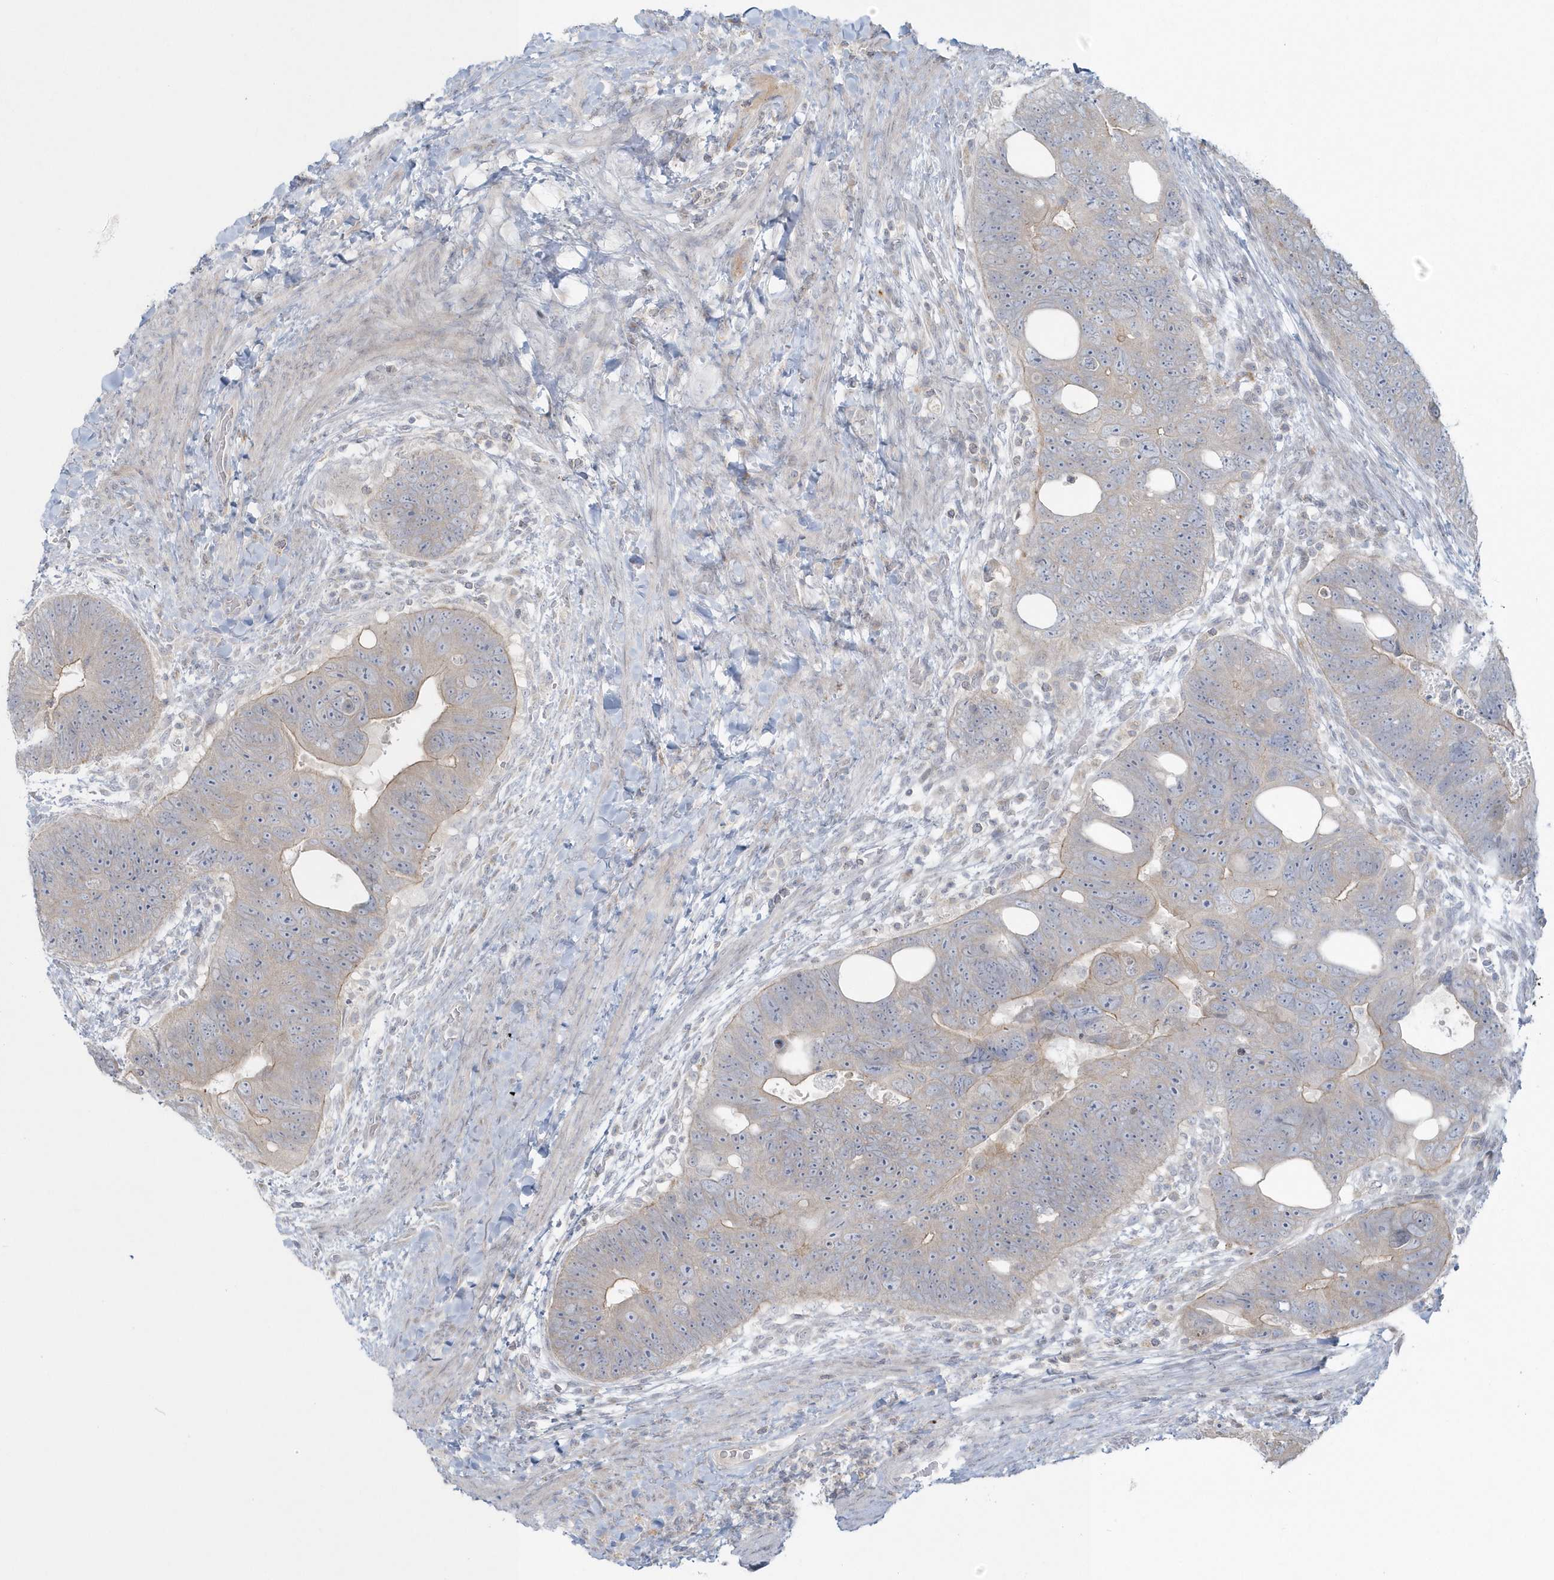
{"staining": {"intensity": "weak", "quantity": "<25%", "location": "cytoplasmic/membranous"}, "tissue": "colorectal cancer", "cell_type": "Tumor cells", "image_type": "cancer", "snomed": [{"axis": "morphology", "description": "Adenocarcinoma, NOS"}, {"axis": "topography", "description": "Rectum"}], "caption": "Immunohistochemistry micrograph of human colorectal adenocarcinoma stained for a protein (brown), which shows no expression in tumor cells.", "gene": "BLTP3A", "patient": {"sex": "male", "age": 59}}